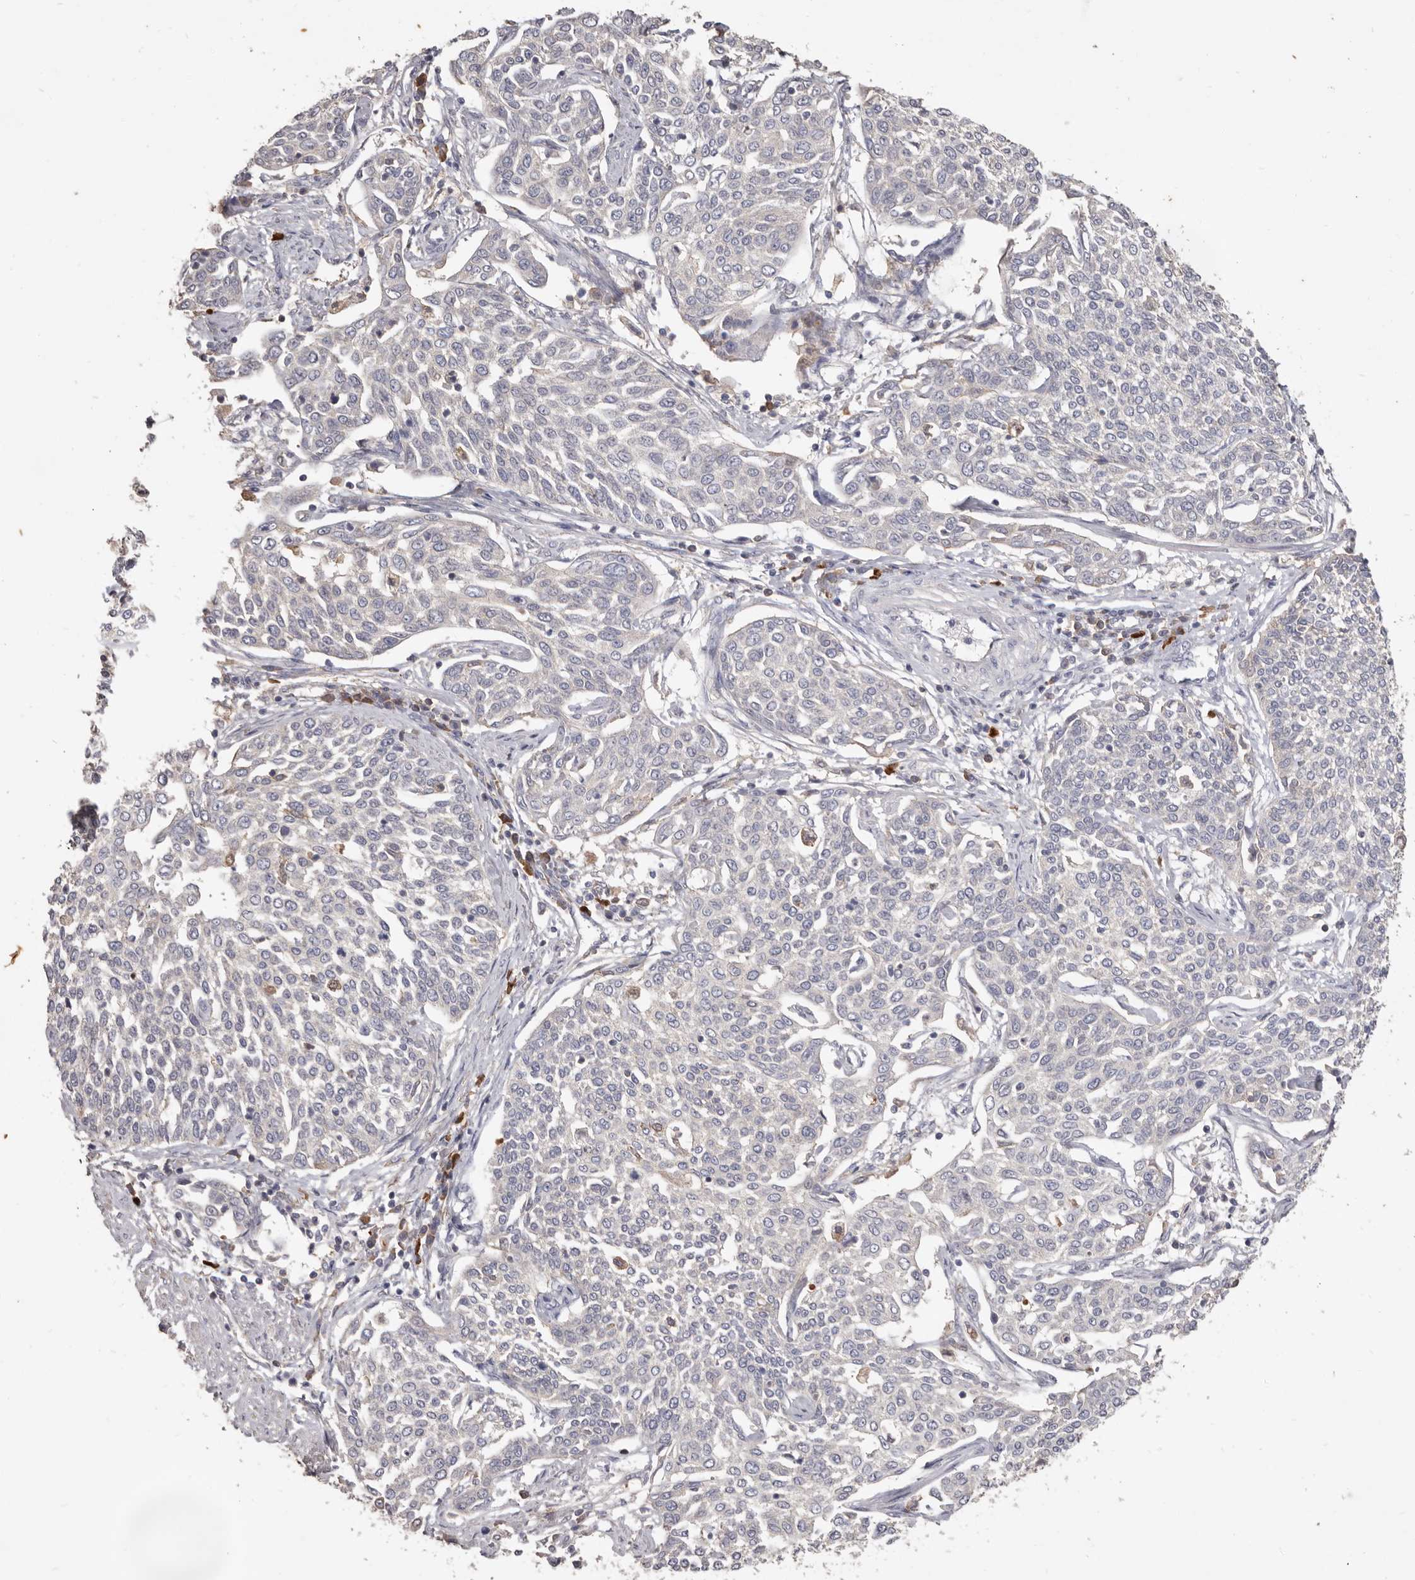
{"staining": {"intensity": "negative", "quantity": "none", "location": "none"}, "tissue": "cervical cancer", "cell_type": "Tumor cells", "image_type": "cancer", "snomed": [{"axis": "morphology", "description": "Squamous cell carcinoma, NOS"}, {"axis": "topography", "description": "Cervix"}], "caption": "Micrograph shows no significant protein positivity in tumor cells of cervical cancer.", "gene": "HCAR2", "patient": {"sex": "female", "age": 34}}